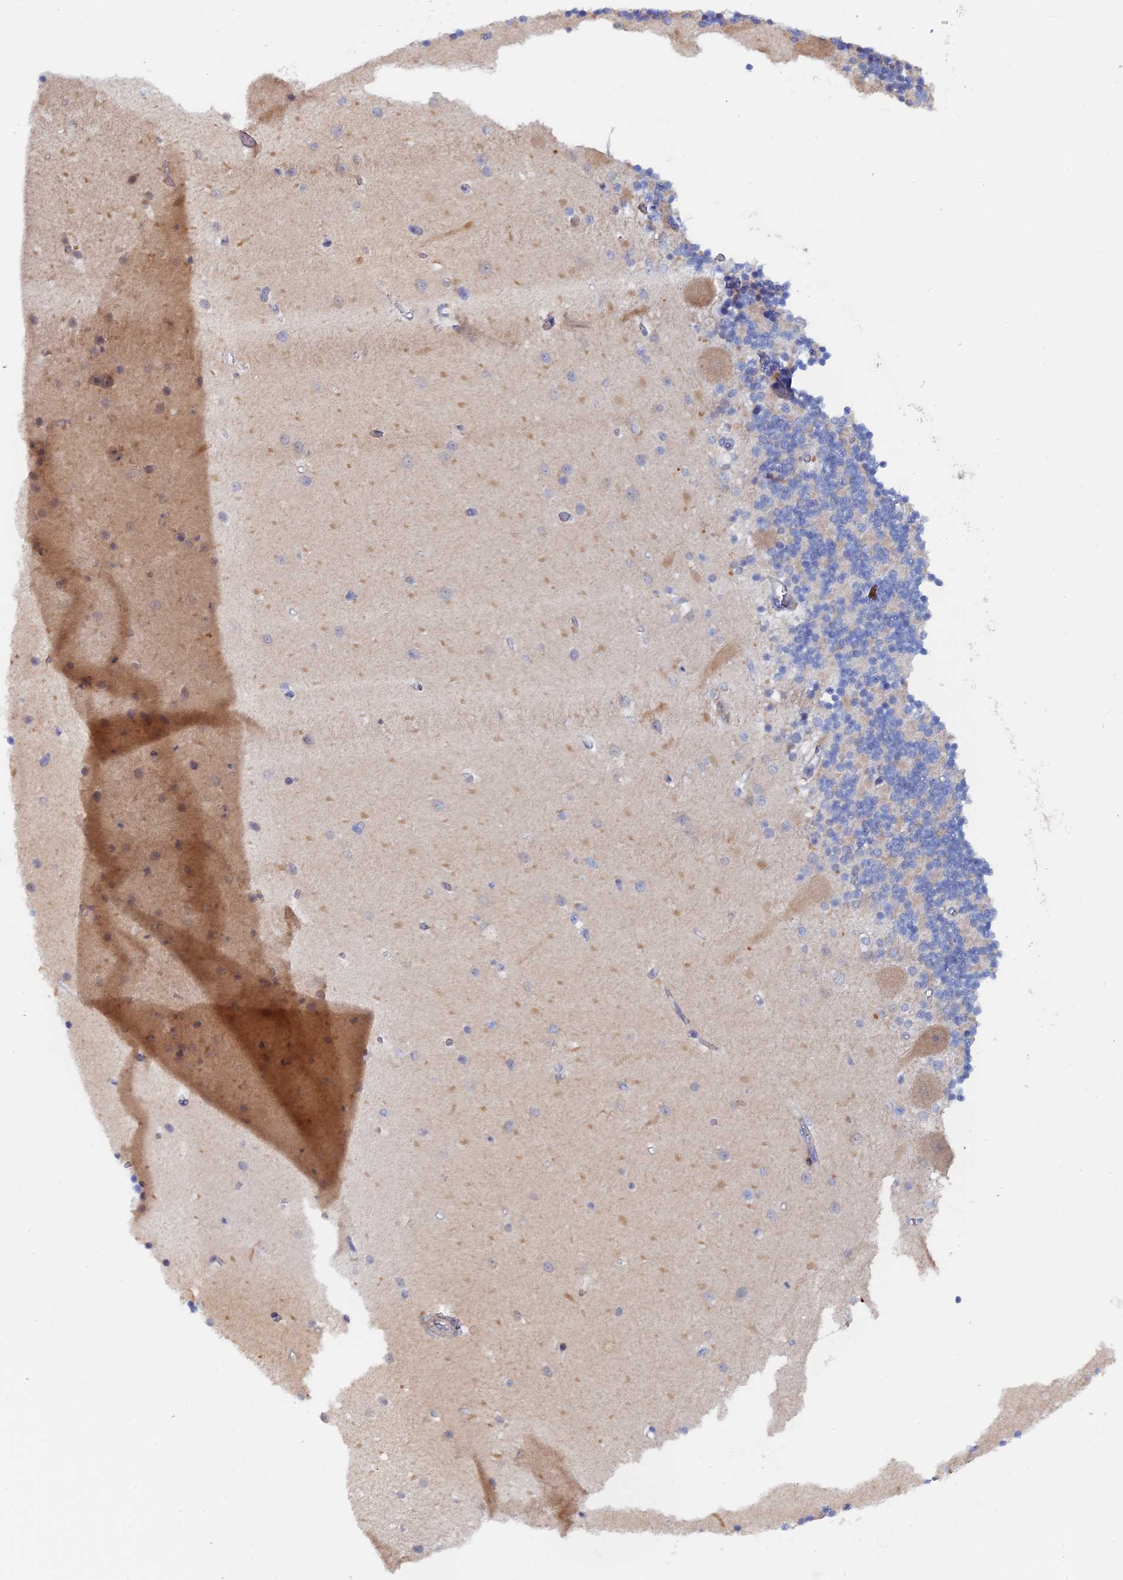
{"staining": {"intensity": "weak", "quantity": "25%-75%", "location": "cytoplasmic/membranous"}, "tissue": "cerebellum", "cell_type": "Cells in granular layer", "image_type": "normal", "snomed": [{"axis": "morphology", "description": "Normal tissue, NOS"}, {"axis": "topography", "description": "Cerebellum"}], "caption": "The micrograph shows staining of unremarkable cerebellum, revealing weak cytoplasmic/membranous protein staining (brown color) within cells in granular layer.", "gene": "ELOVL6", "patient": {"sex": "male", "age": 54}}